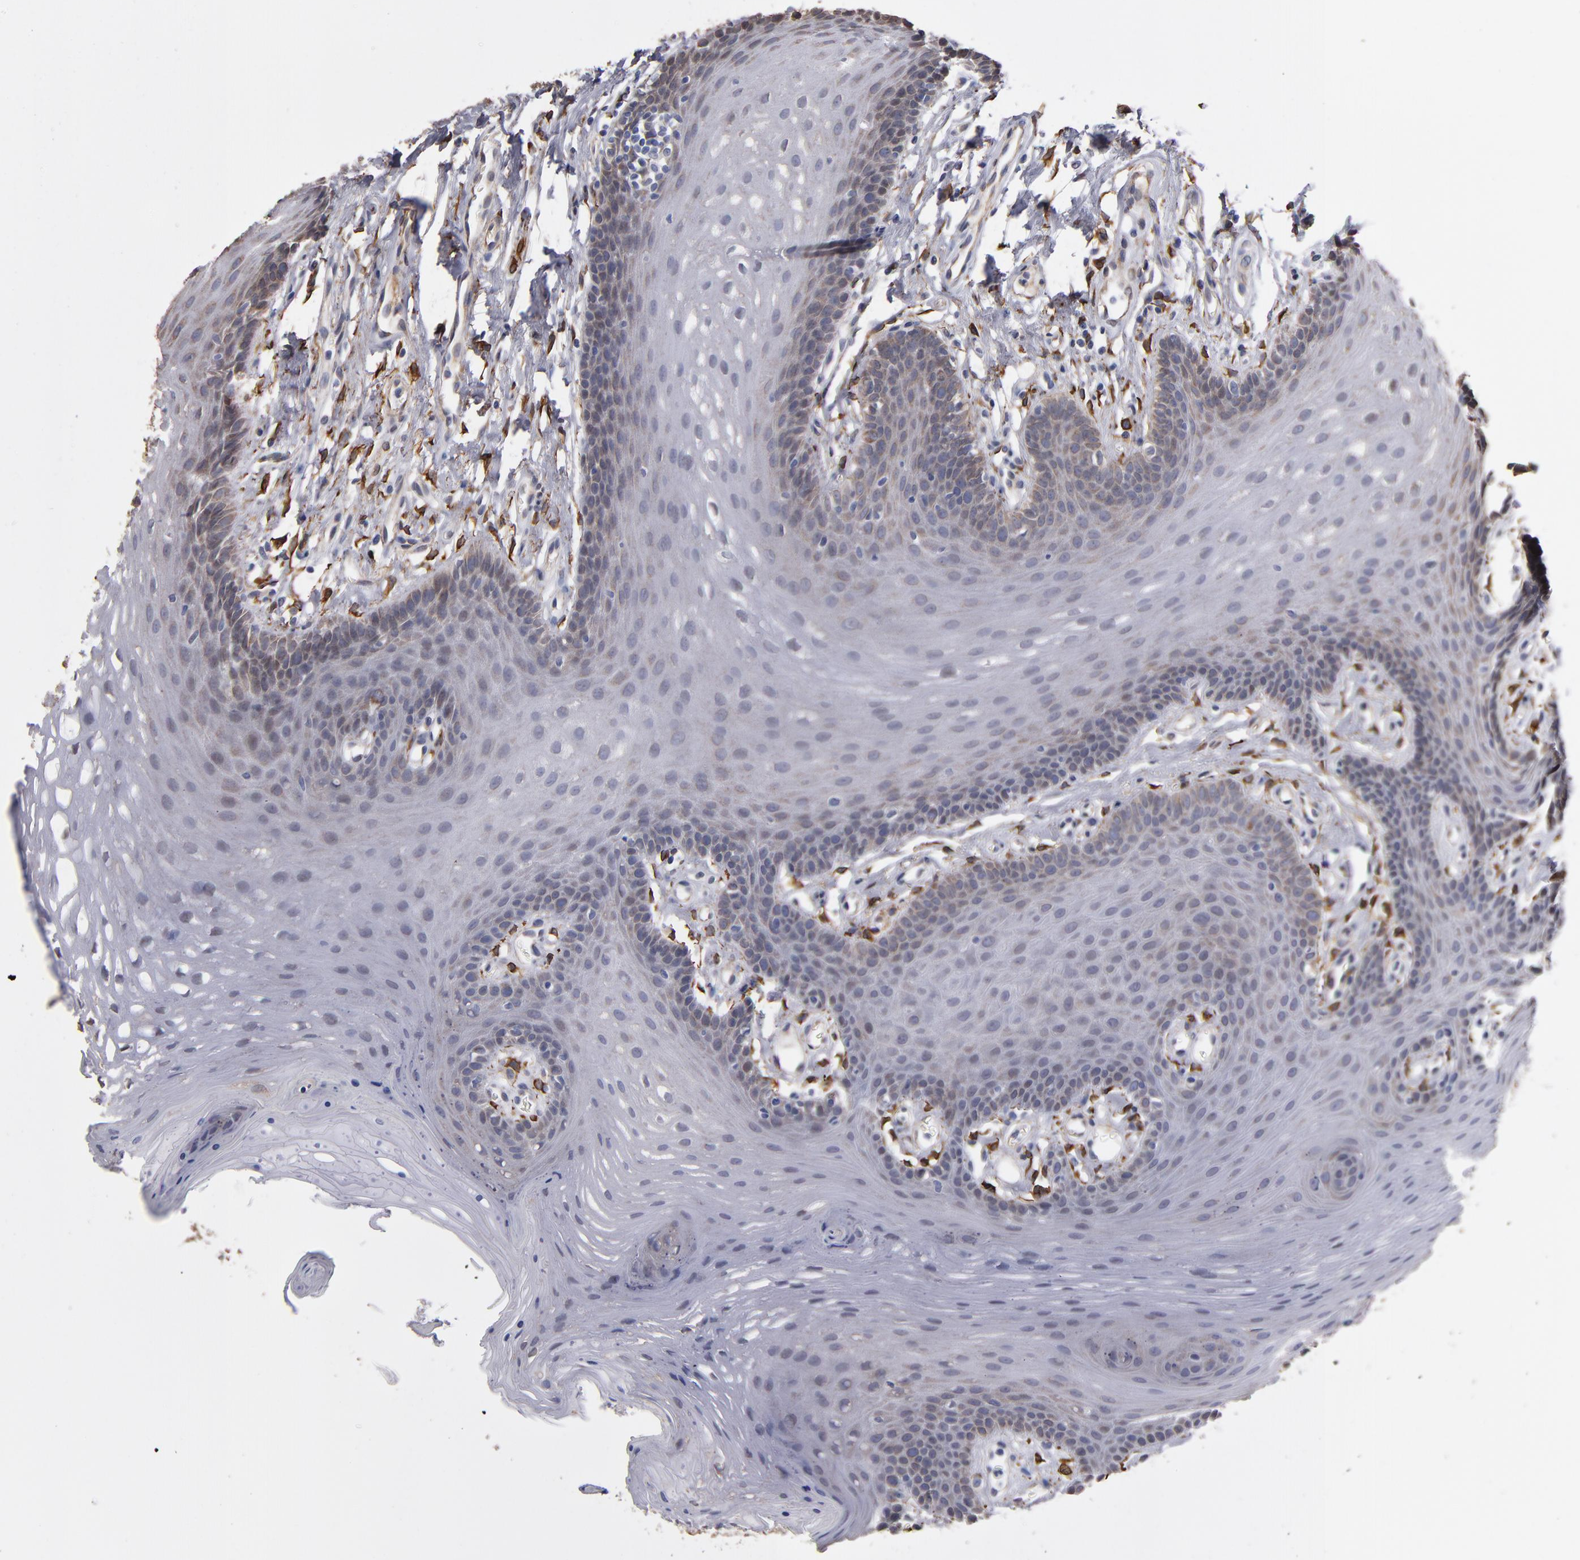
{"staining": {"intensity": "weak", "quantity": "25%-75%", "location": "cytoplasmic/membranous"}, "tissue": "oral mucosa", "cell_type": "Squamous epithelial cells", "image_type": "normal", "snomed": [{"axis": "morphology", "description": "Normal tissue, NOS"}, {"axis": "topography", "description": "Oral tissue"}], "caption": "Immunohistochemical staining of normal oral mucosa shows 25%-75% levels of weak cytoplasmic/membranous protein expression in approximately 25%-75% of squamous epithelial cells. The protein of interest is stained brown, and the nuclei are stained in blue (DAB IHC with brightfield microscopy, high magnification).", "gene": "PGRMC1", "patient": {"sex": "male", "age": 62}}